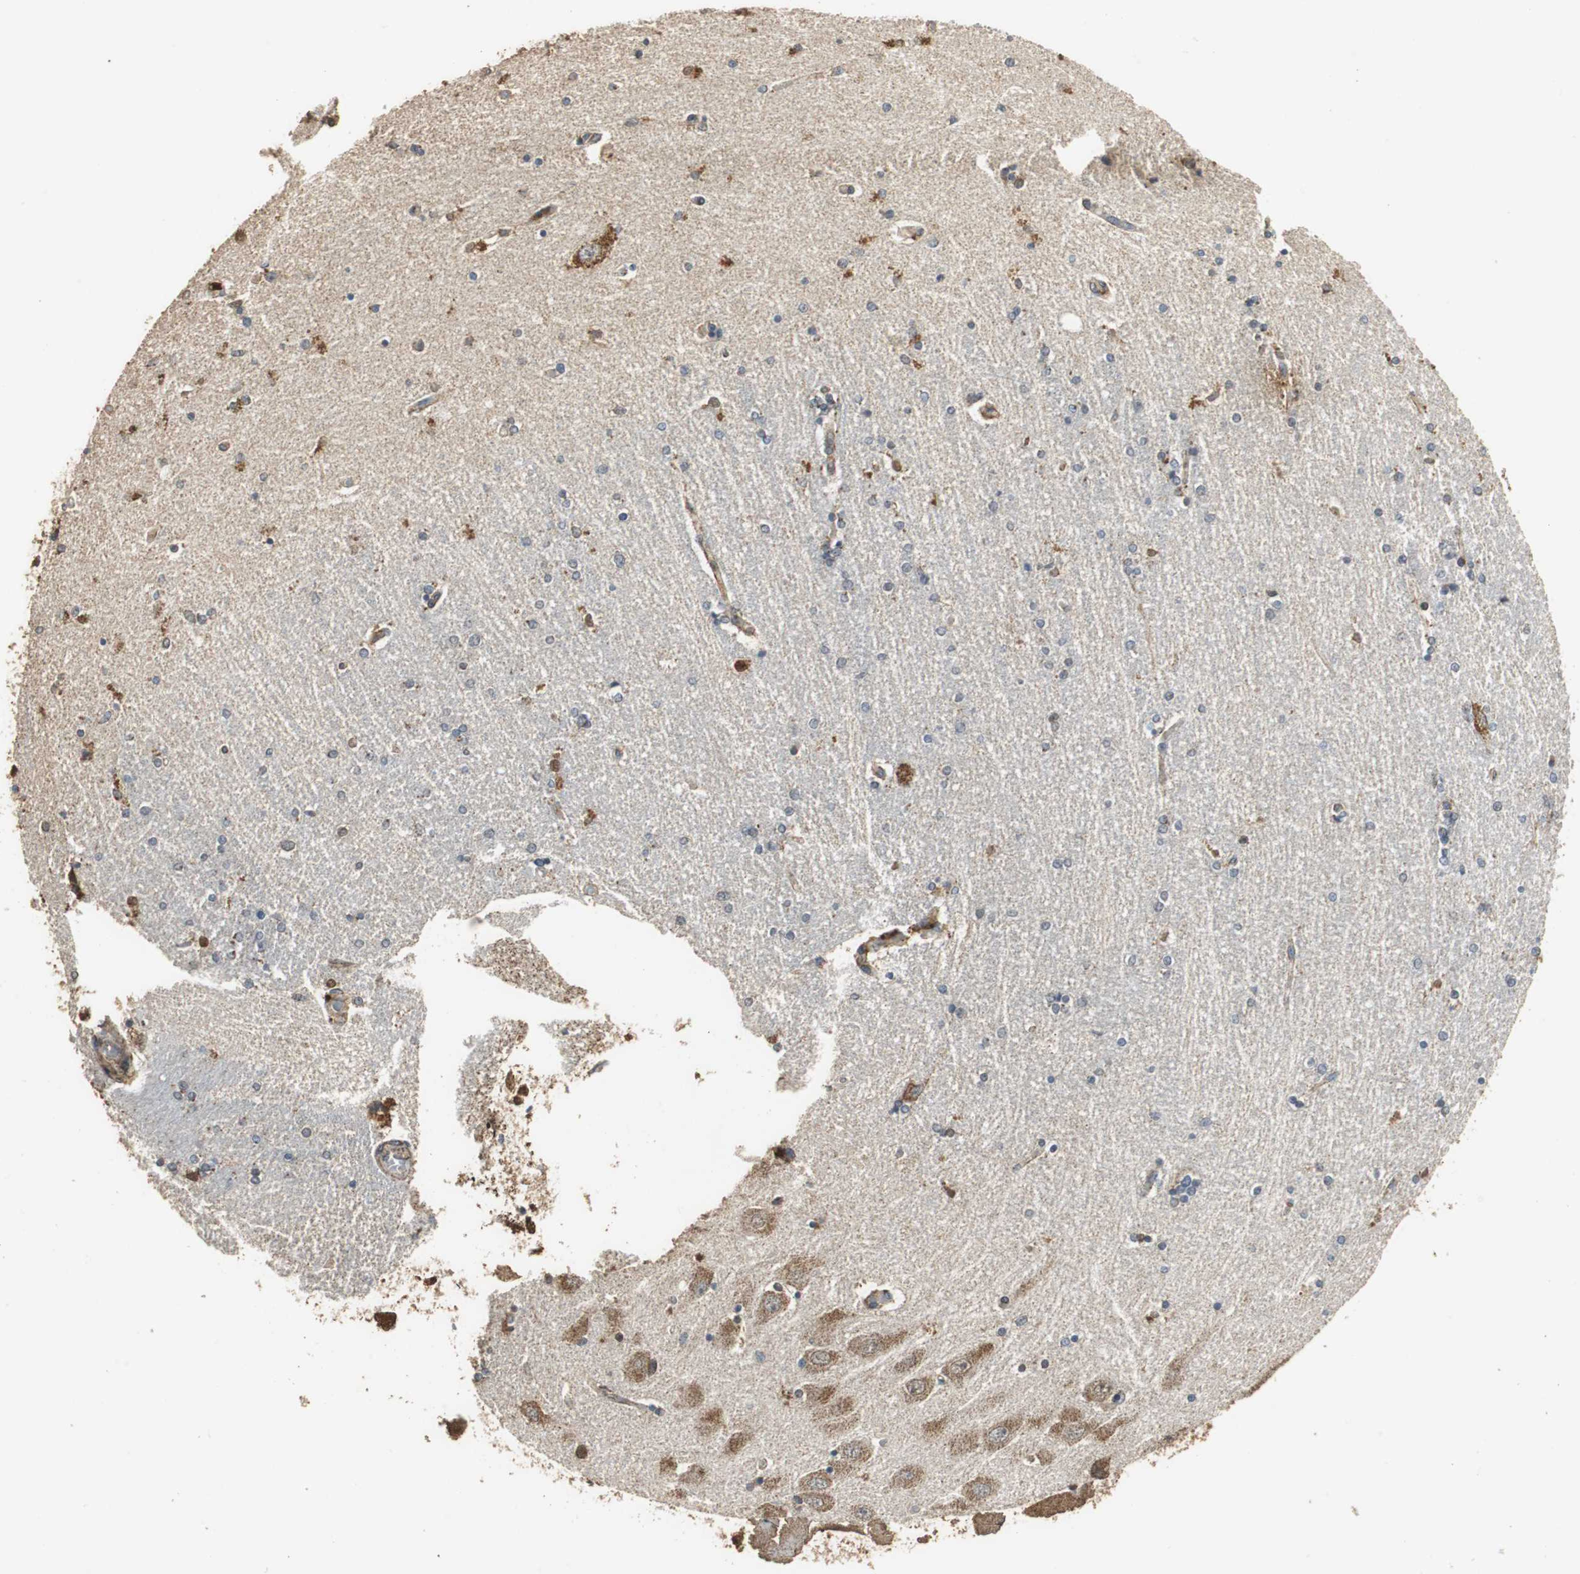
{"staining": {"intensity": "weak", "quantity": "25%-75%", "location": "cytoplasmic/membranous"}, "tissue": "hippocampus", "cell_type": "Glial cells", "image_type": "normal", "snomed": [{"axis": "morphology", "description": "Normal tissue, NOS"}, {"axis": "topography", "description": "Hippocampus"}], "caption": "The histopathology image exhibits a brown stain indicating the presence of a protein in the cytoplasmic/membranous of glial cells in hippocampus.", "gene": "NNT", "patient": {"sex": "female", "age": 54}}